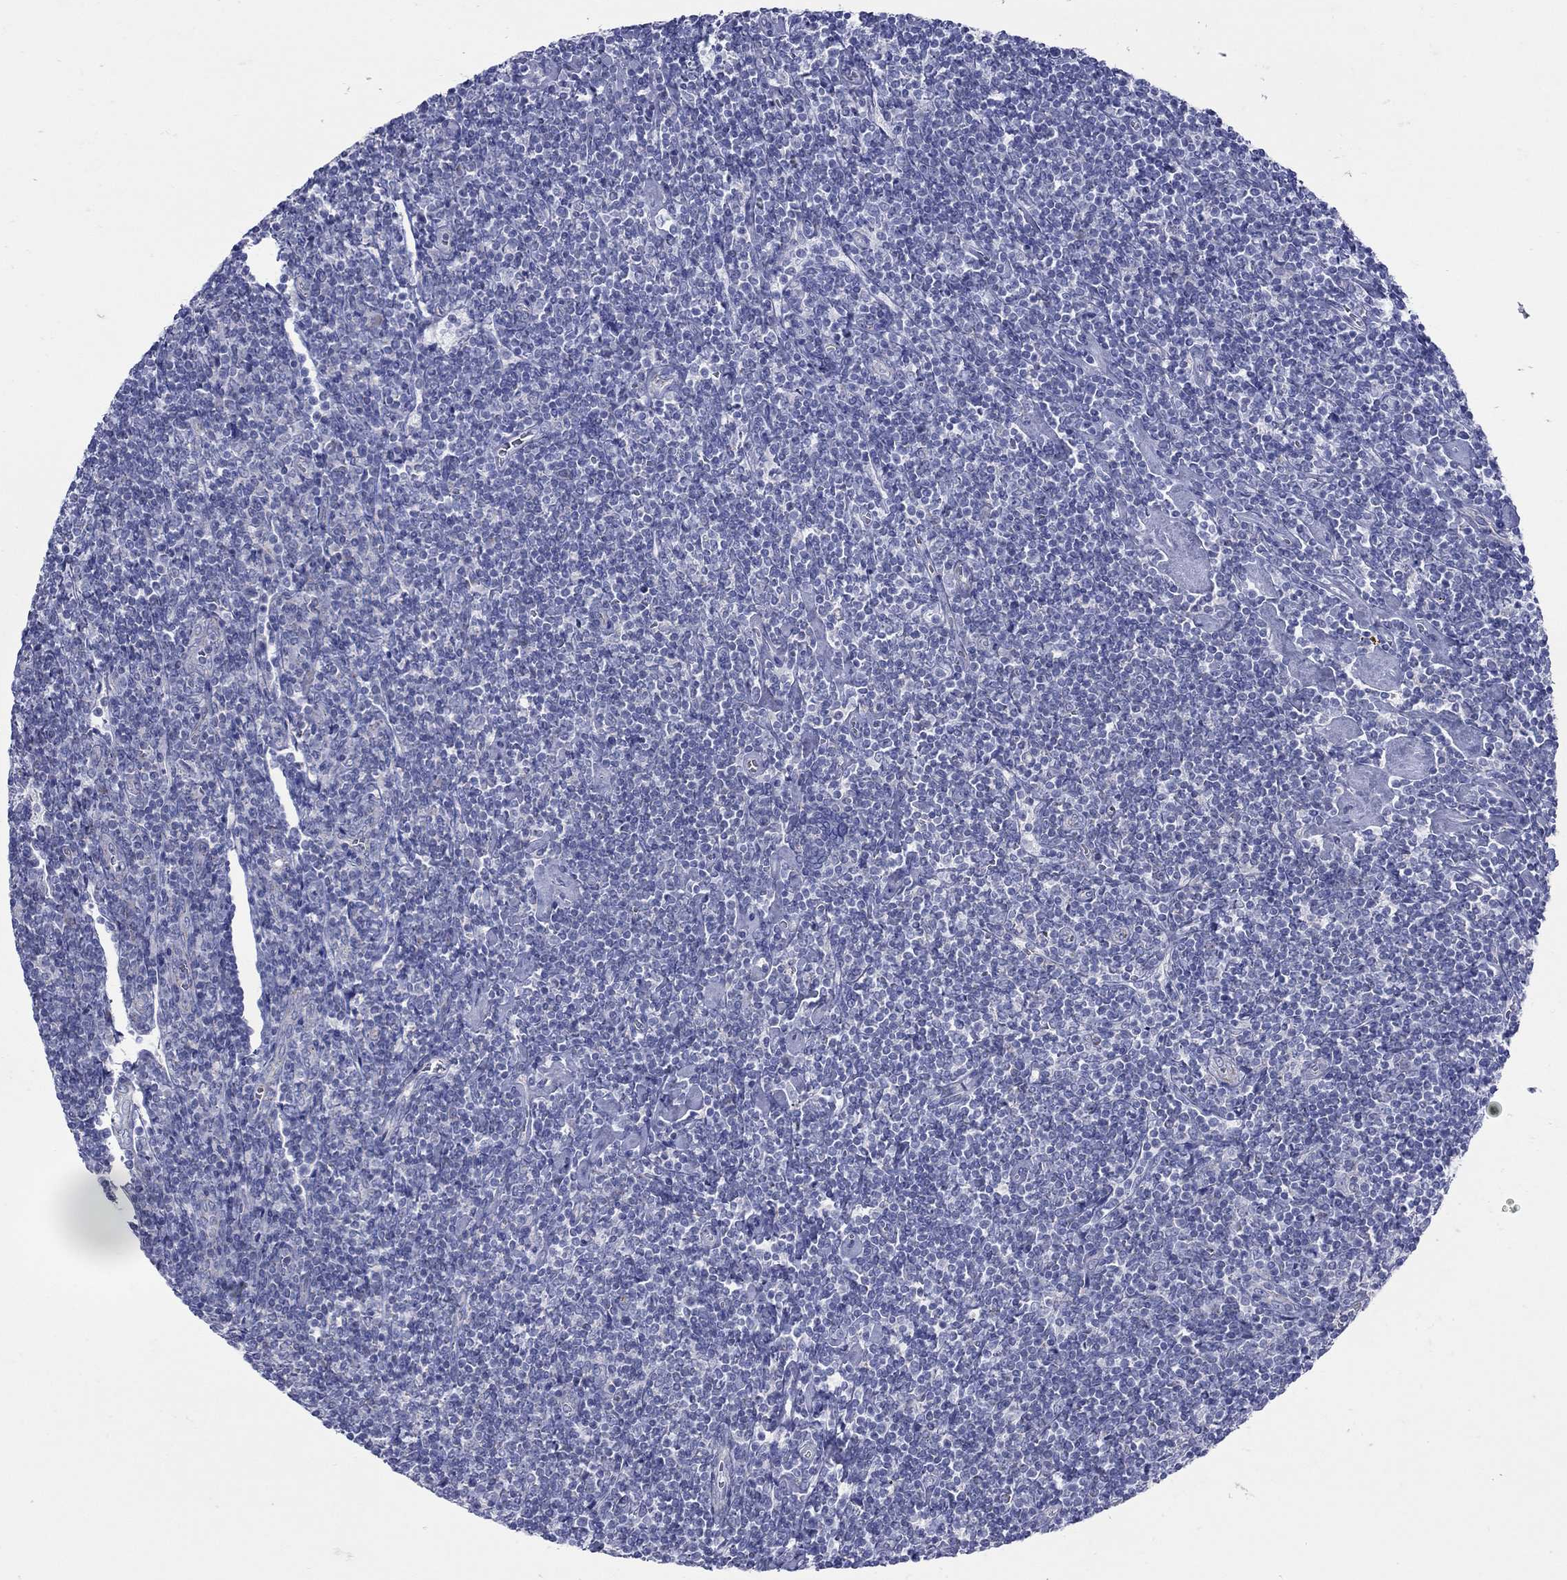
{"staining": {"intensity": "negative", "quantity": "none", "location": "none"}, "tissue": "lymphoma", "cell_type": "Tumor cells", "image_type": "cancer", "snomed": [{"axis": "morphology", "description": "Hodgkin's disease, NOS"}, {"axis": "topography", "description": "Lymph node"}], "caption": "Human lymphoma stained for a protein using IHC demonstrates no staining in tumor cells.", "gene": "PDZD3", "patient": {"sex": "male", "age": 40}}